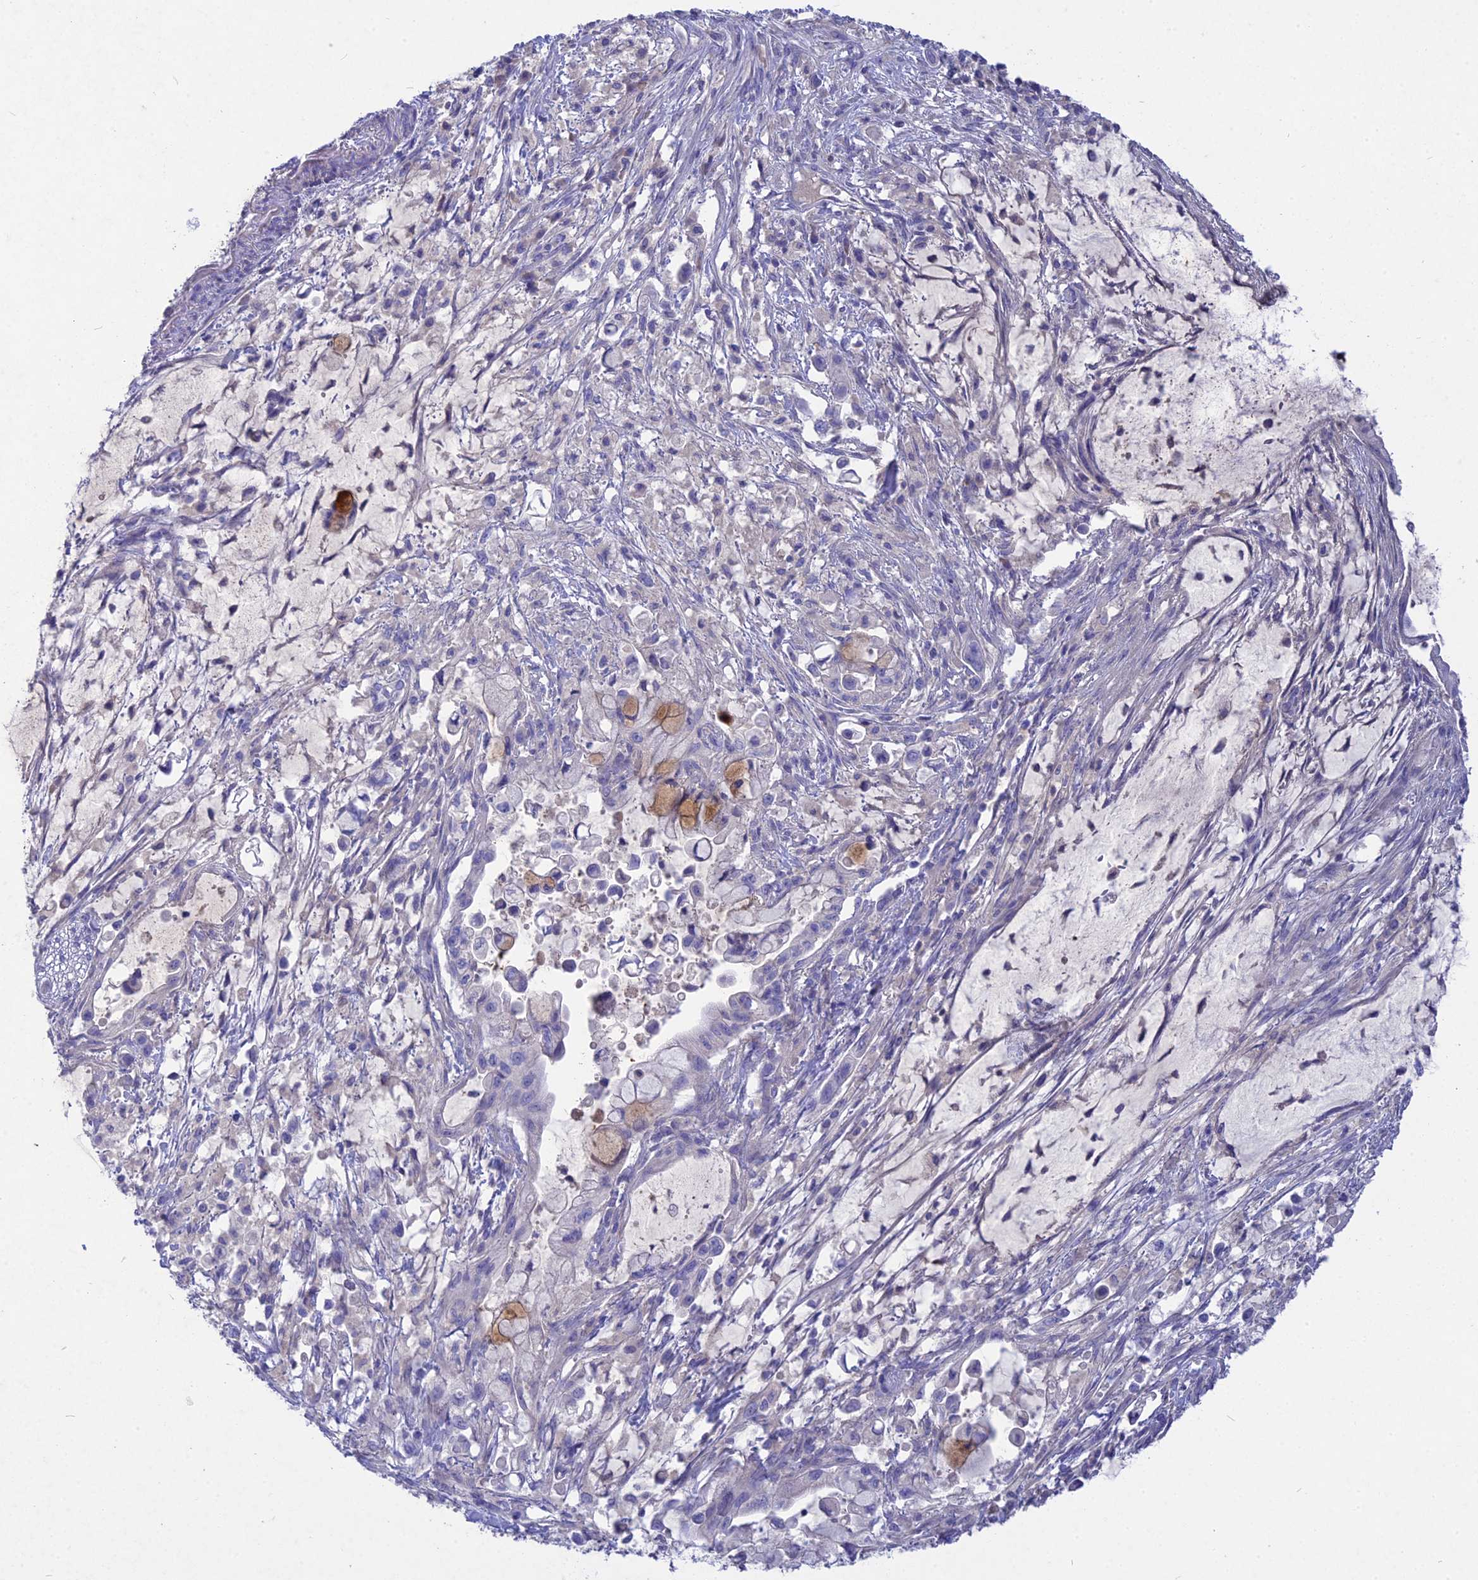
{"staining": {"intensity": "negative", "quantity": "none", "location": "none"}, "tissue": "pancreatic cancer", "cell_type": "Tumor cells", "image_type": "cancer", "snomed": [{"axis": "morphology", "description": "Adenocarcinoma, NOS"}, {"axis": "topography", "description": "Pancreas"}], "caption": "Immunohistochemical staining of human pancreatic cancer (adenocarcinoma) shows no significant positivity in tumor cells.", "gene": "DEFB119", "patient": {"sex": "male", "age": 48}}